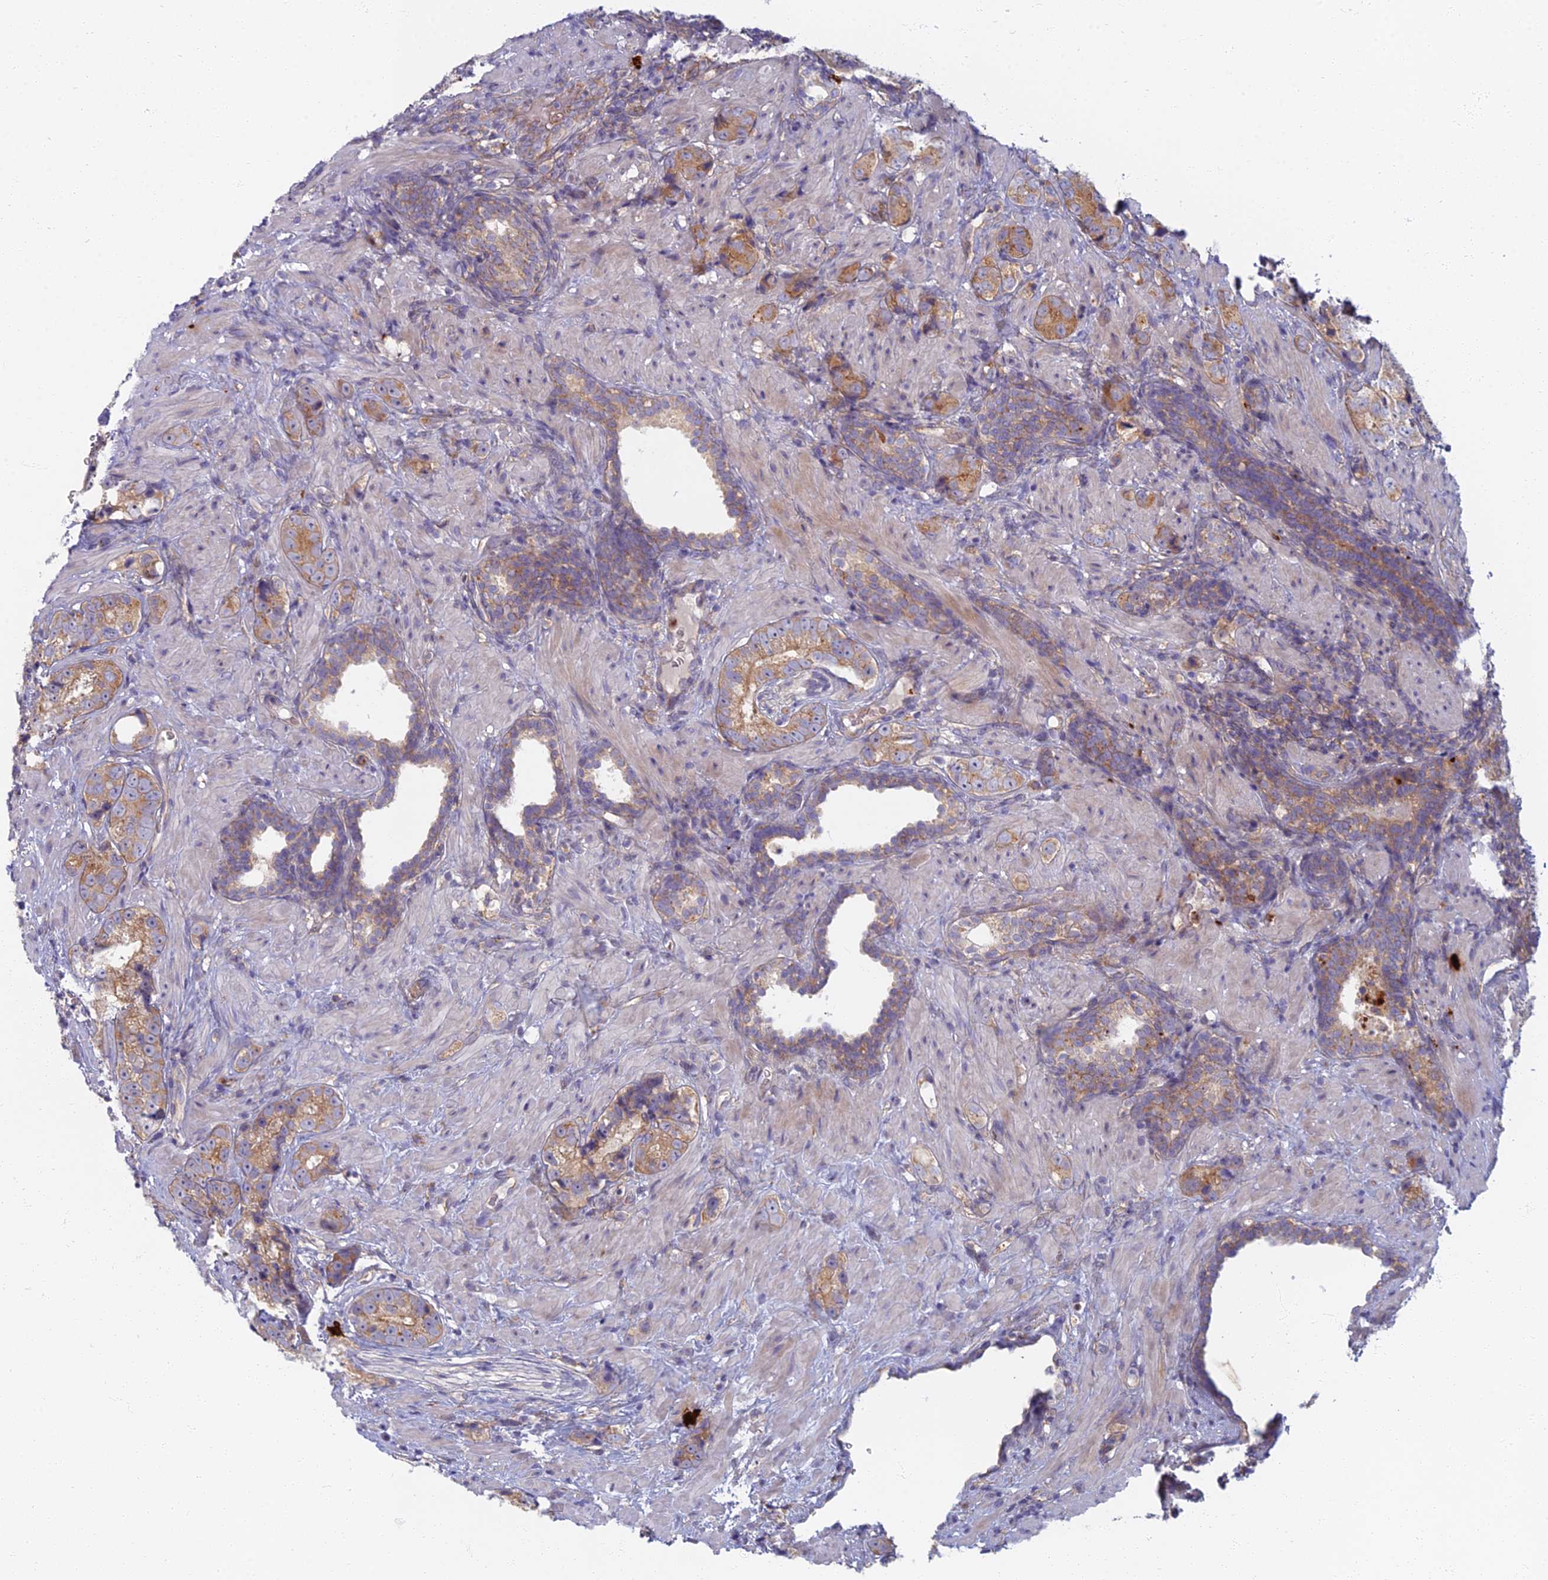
{"staining": {"intensity": "moderate", "quantity": ">75%", "location": "cytoplasmic/membranous"}, "tissue": "prostate cancer", "cell_type": "Tumor cells", "image_type": "cancer", "snomed": [{"axis": "morphology", "description": "Adenocarcinoma, High grade"}, {"axis": "topography", "description": "Prostate"}], "caption": "DAB immunohistochemical staining of prostate adenocarcinoma (high-grade) displays moderate cytoplasmic/membranous protein staining in about >75% of tumor cells.", "gene": "PROX2", "patient": {"sex": "male", "age": 63}}